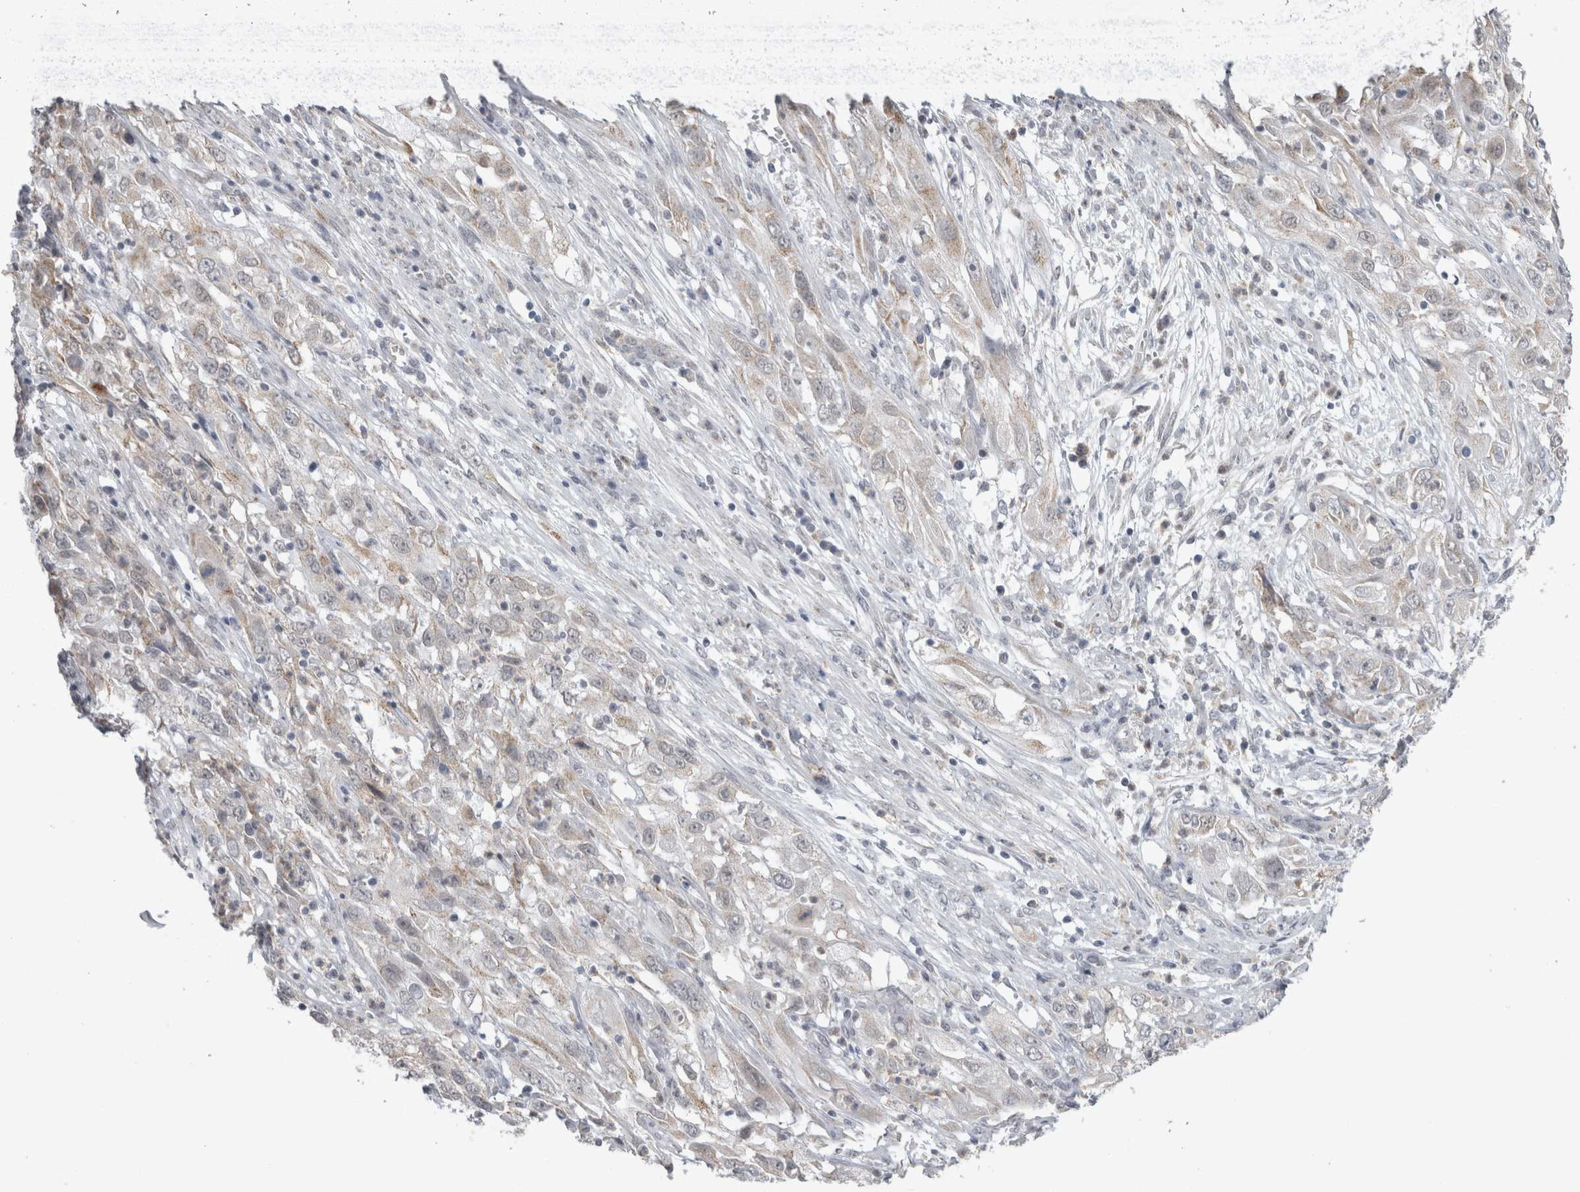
{"staining": {"intensity": "weak", "quantity": "<25%", "location": "cytoplasmic/membranous"}, "tissue": "cervical cancer", "cell_type": "Tumor cells", "image_type": "cancer", "snomed": [{"axis": "morphology", "description": "Squamous cell carcinoma, NOS"}, {"axis": "topography", "description": "Cervix"}], "caption": "The photomicrograph exhibits no significant staining in tumor cells of cervical squamous cell carcinoma.", "gene": "PLIN1", "patient": {"sex": "female", "age": 32}}